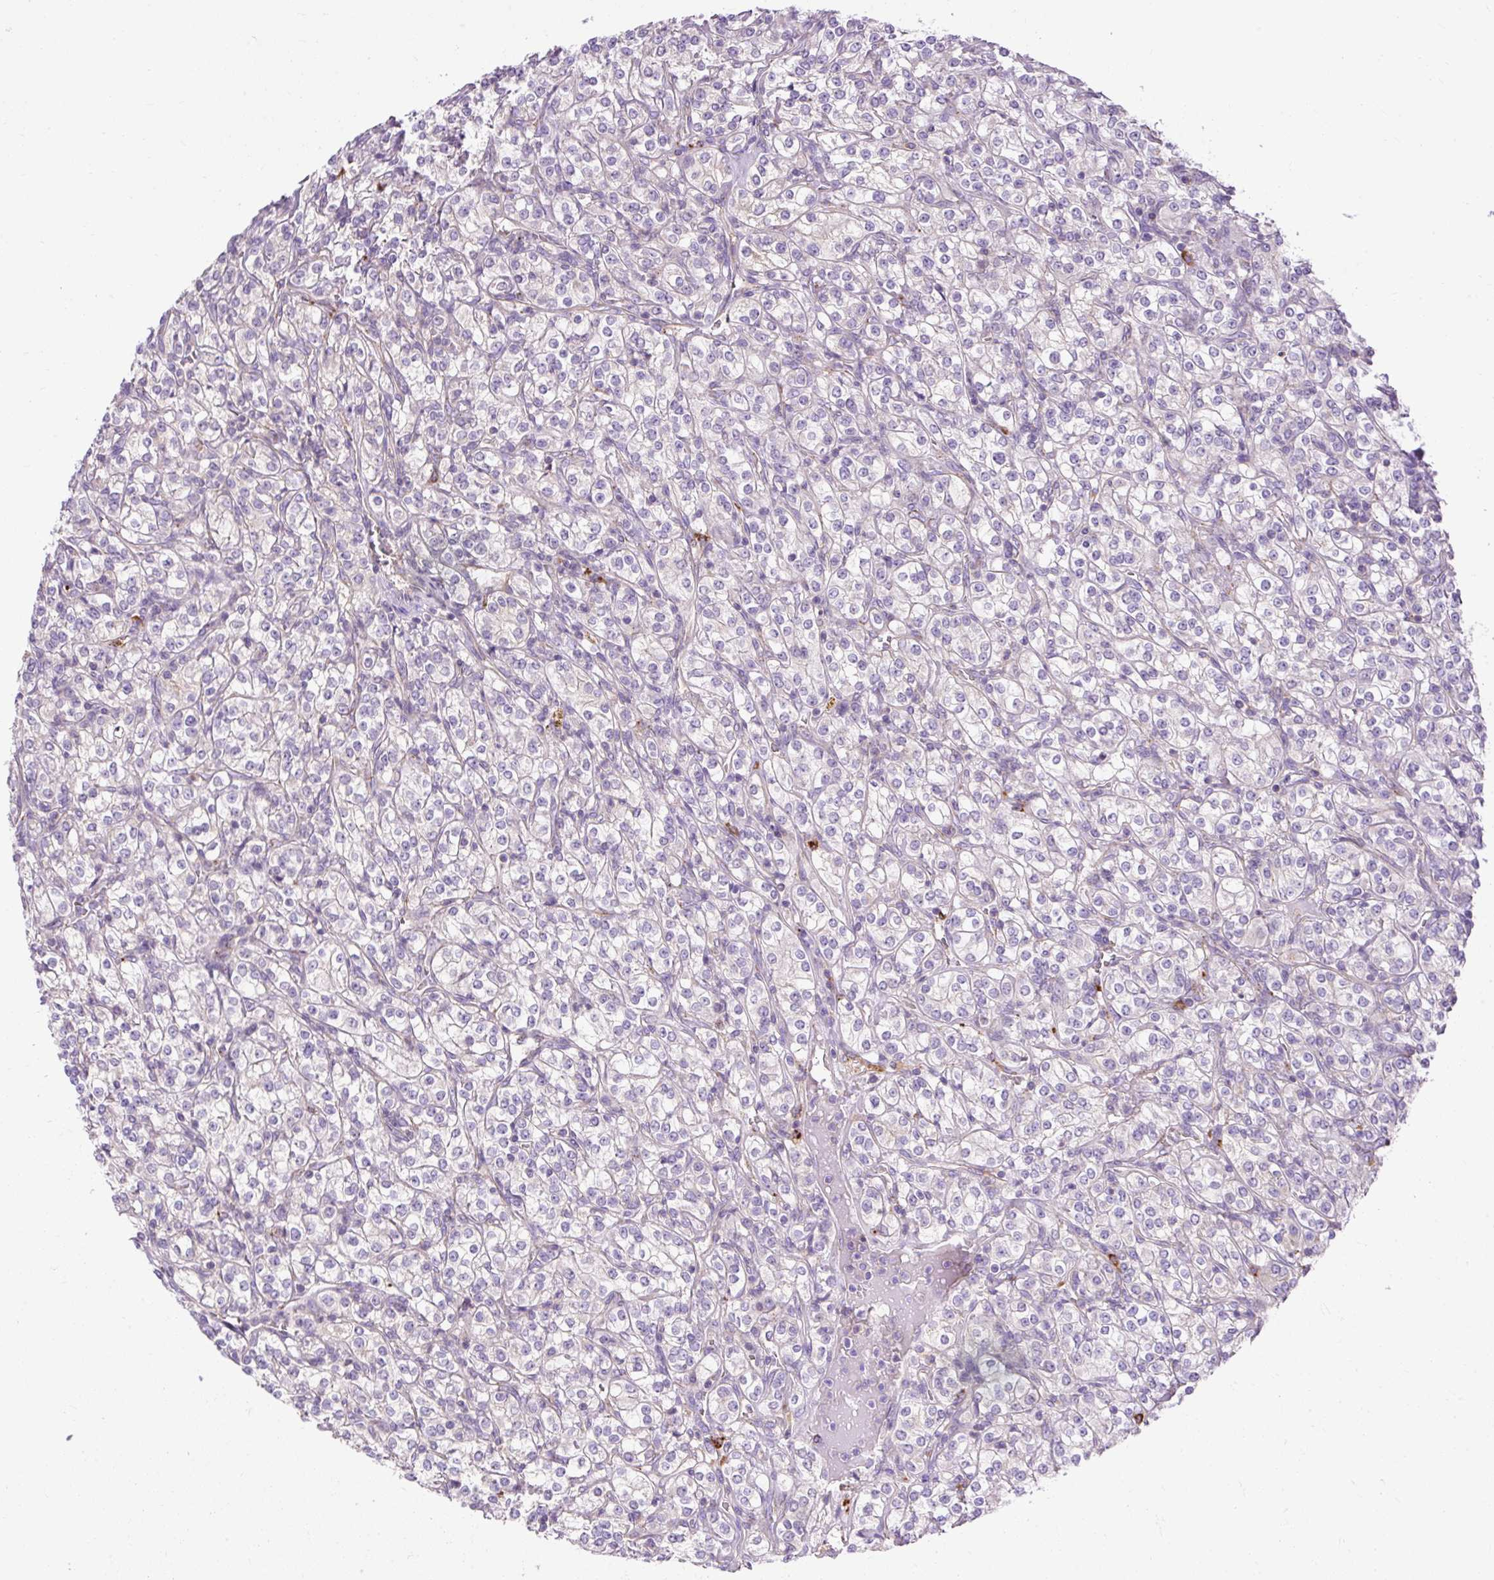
{"staining": {"intensity": "negative", "quantity": "none", "location": "none"}, "tissue": "renal cancer", "cell_type": "Tumor cells", "image_type": "cancer", "snomed": [{"axis": "morphology", "description": "Adenocarcinoma, NOS"}, {"axis": "topography", "description": "Kidney"}], "caption": "Renal cancer was stained to show a protein in brown. There is no significant expression in tumor cells.", "gene": "HEXB", "patient": {"sex": "male", "age": 77}}